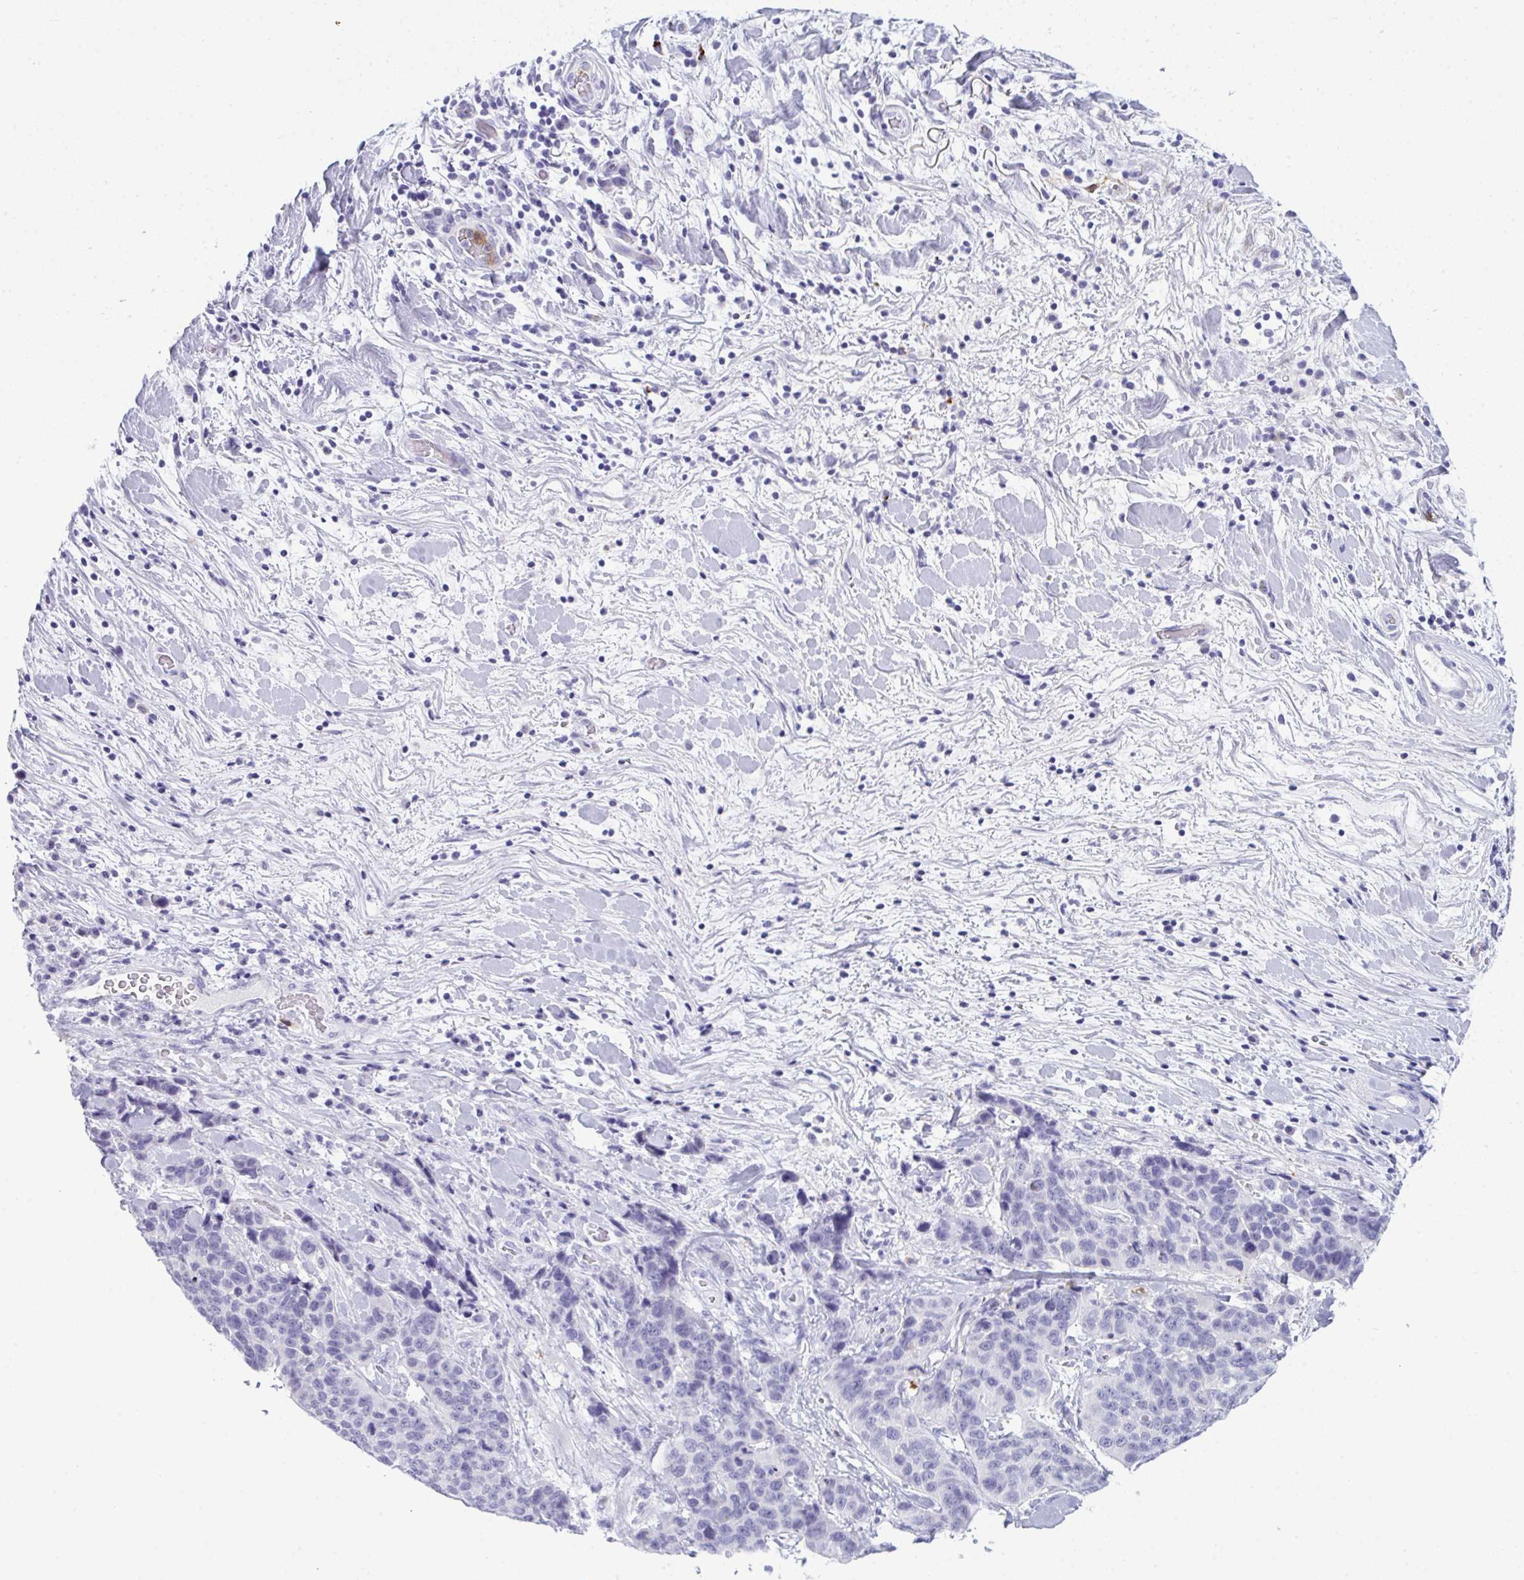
{"staining": {"intensity": "negative", "quantity": "none", "location": "none"}, "tissue": "lung cancer", "cell_type": "Tumor cells", "image_type": "cancer", "snomed": [{"axis": "morphology", "description": "Squamous cell carcinoma, NOS"}, {"axis": "topography", "description": "Lung"}], "caption": "Immunohistochemistry (IHC) histopathology image of human lung squamous cell carcinoma stained for a protein (brown), which demonstrates no positivity in tumor cells.", "gene": "ARHGAP42", "patient": {"sex": "male", "age": 62}}